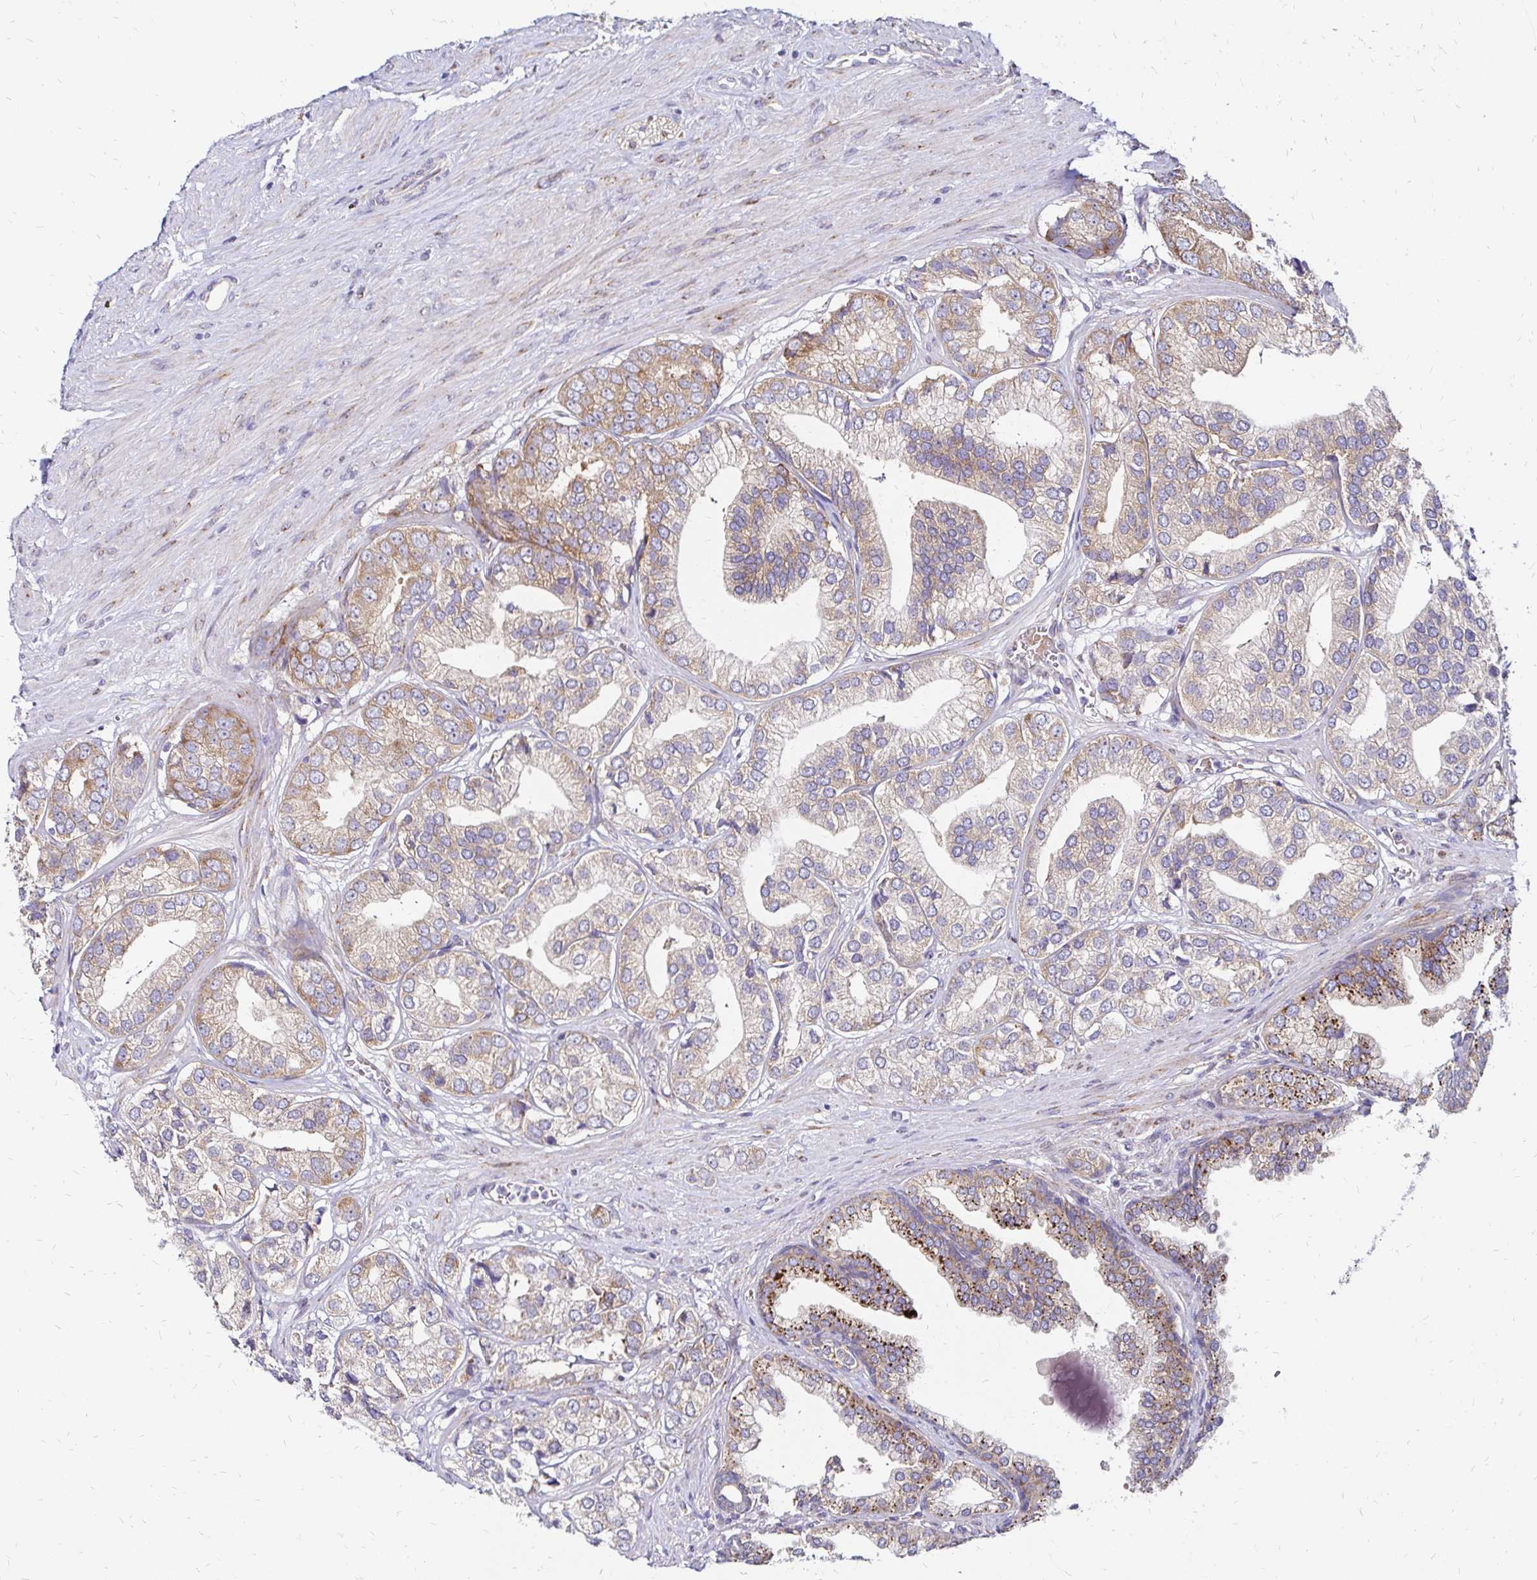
{"staining": {"intensity": "weak", "quantity": "25%-75%", "location": "cytoplasmic/membranous"}, "tissue": "prostate cancer", "cell_type": "Tumor cells", "image_type": "cancer", "snomed": [{"axis": "morphology", "description": "Adenocarcinoma, High grade"}, {"axis": "topography", "description": "Prostate"}], "caption": "Adenocarcinoma (high-grade) (prostate) stained with a brown dye displays weak cytoplasmic/membranous positive expression in about 25%-75% of tumor cells.", "gene": "IDUA", "patient": {"sex": "male", "age": 58}}